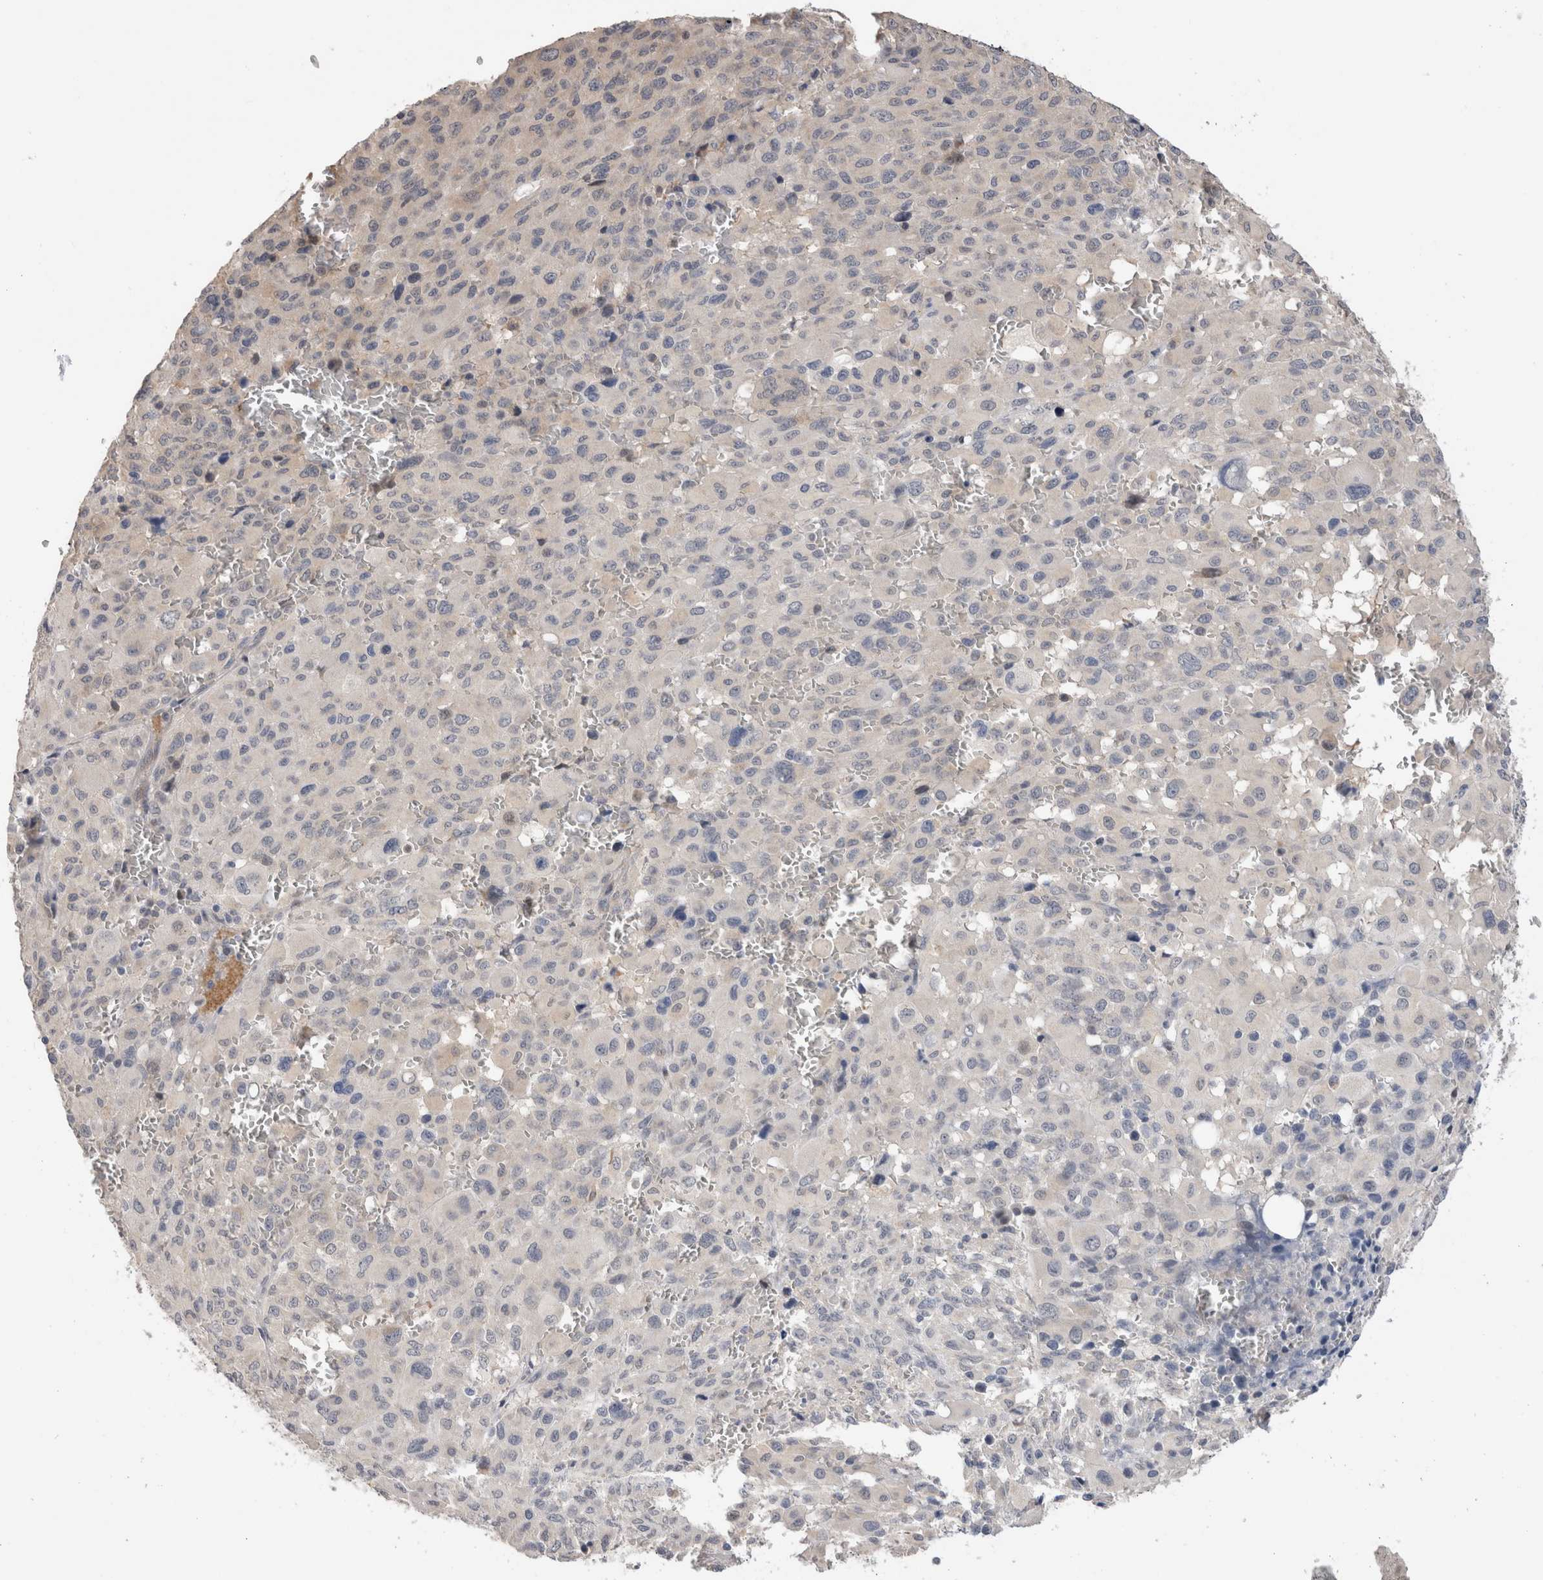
{"staining": {"intensity": "negative", "quantity": "none", "location": "none"}, "tissue": "melanoma", "cell_type": "Tumor cells", "image_type": "cancer", "snomed": [{"axis": "morphology", "description": "Malignant melanoma, Metastatic site"}, {"axis": "topography", "description": "Skin"}], "caption": "Malignant melanoma (metastatic site) was stained to show a protein in brown. There is no significant expression in tumor cells. (Brightfield microscopy of DAB (3,3'-diaminobenzidine) IHC at high magnification).", "gene": "CRYBG1", "patient": {"sex": "female", "age": 74}}